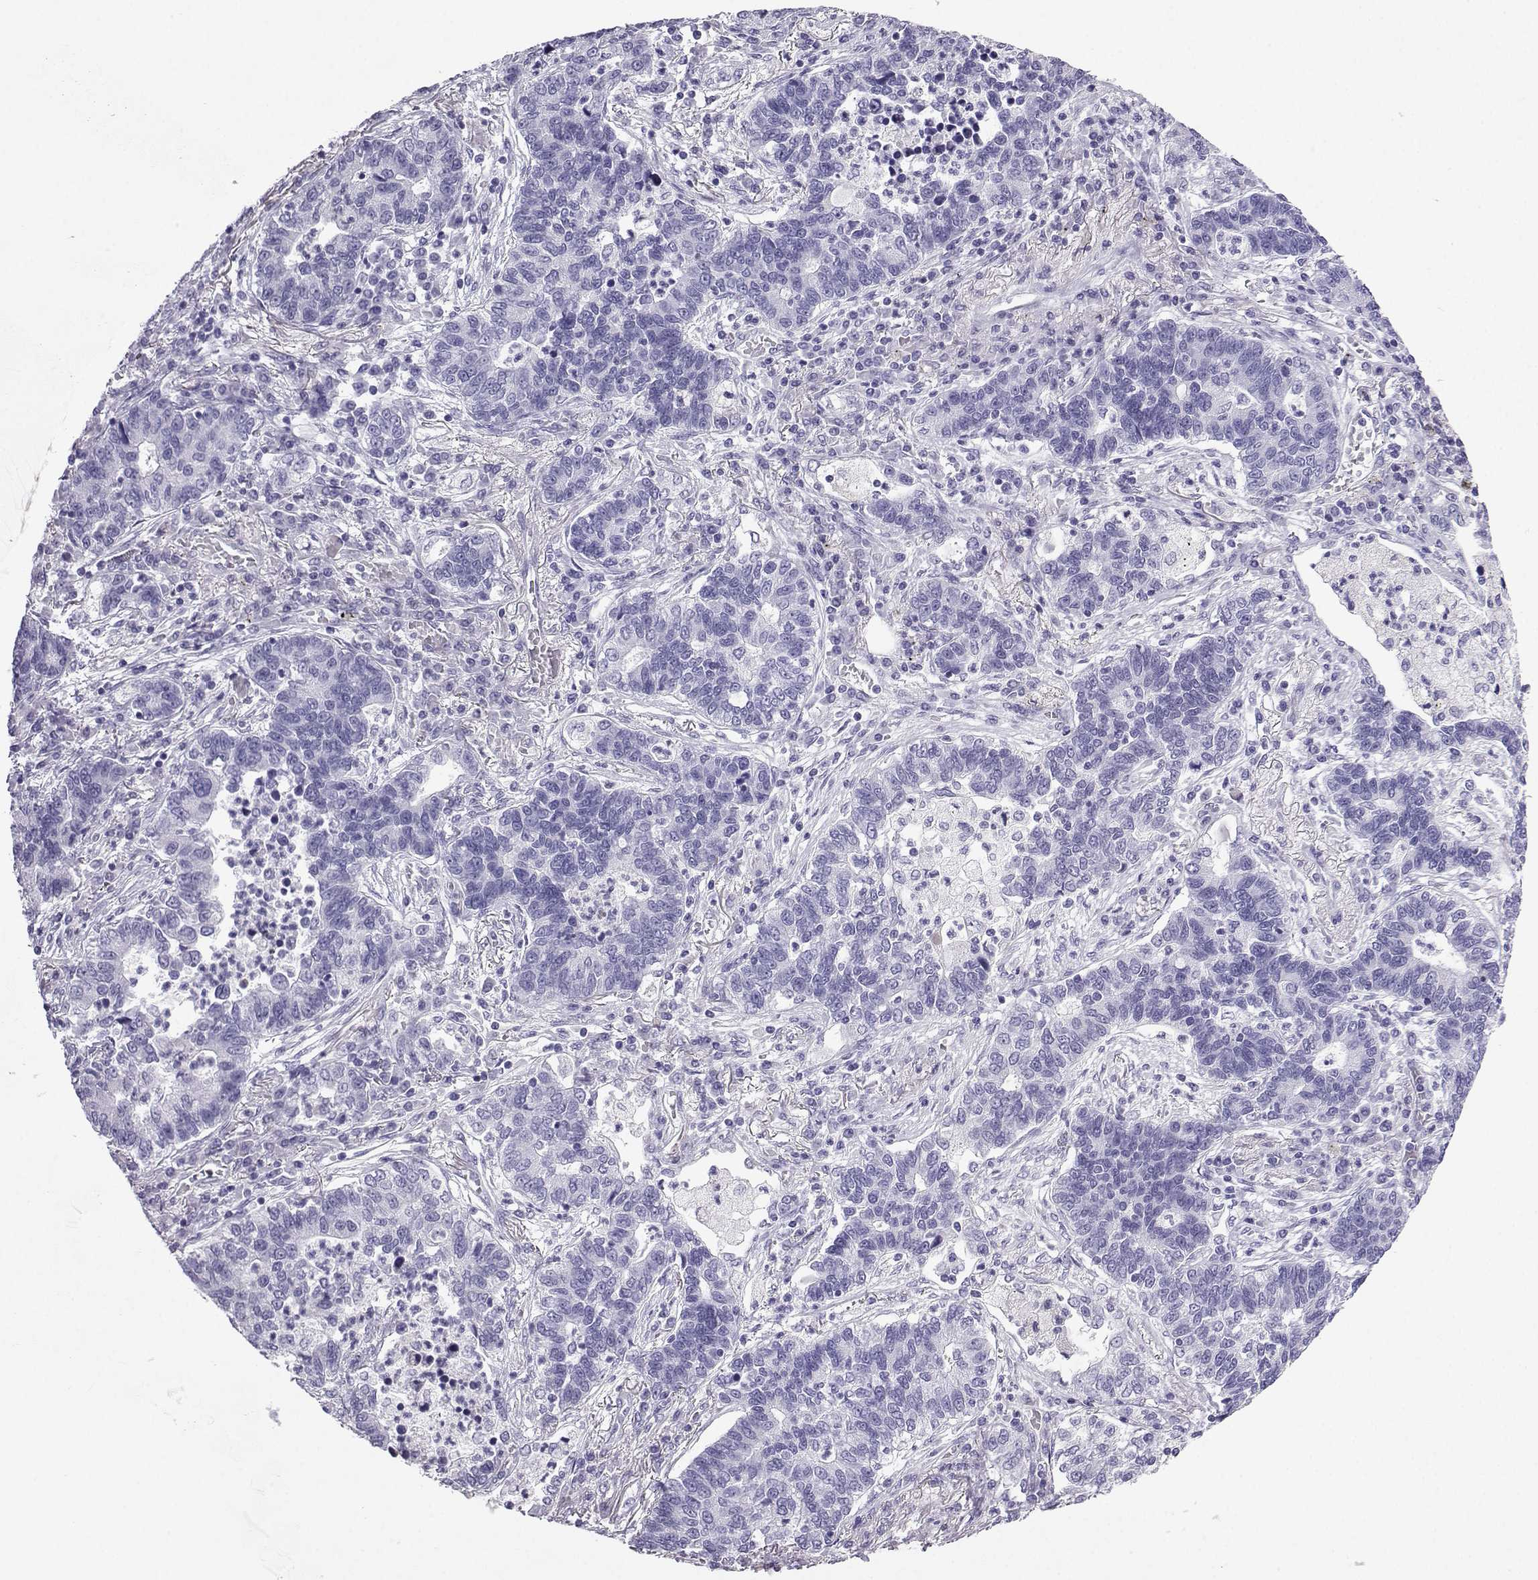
{"staining": {"intensity": "negative", "quantity": "none", "location": "none"}, "tissue": "lung cancer", "cell_type": "Tumor cells", "image_type": "cancer", "snomed": [{"axis": "morphology", "description": "Adenocarcinoma, NOS"}, {"axis": "topography", "description": "Lung"}], "caption": "This photomicrograph is of lung cancer stained with IHC to label a protein in brown with the nuclei are counter-stained blue. There is no staining in tumor cells. (DAB immunohistochemistry (IHC) with hematoxylin counter stain).", "gene": "SLC18A2", "patient": {"sex": "female", "age": 57}}